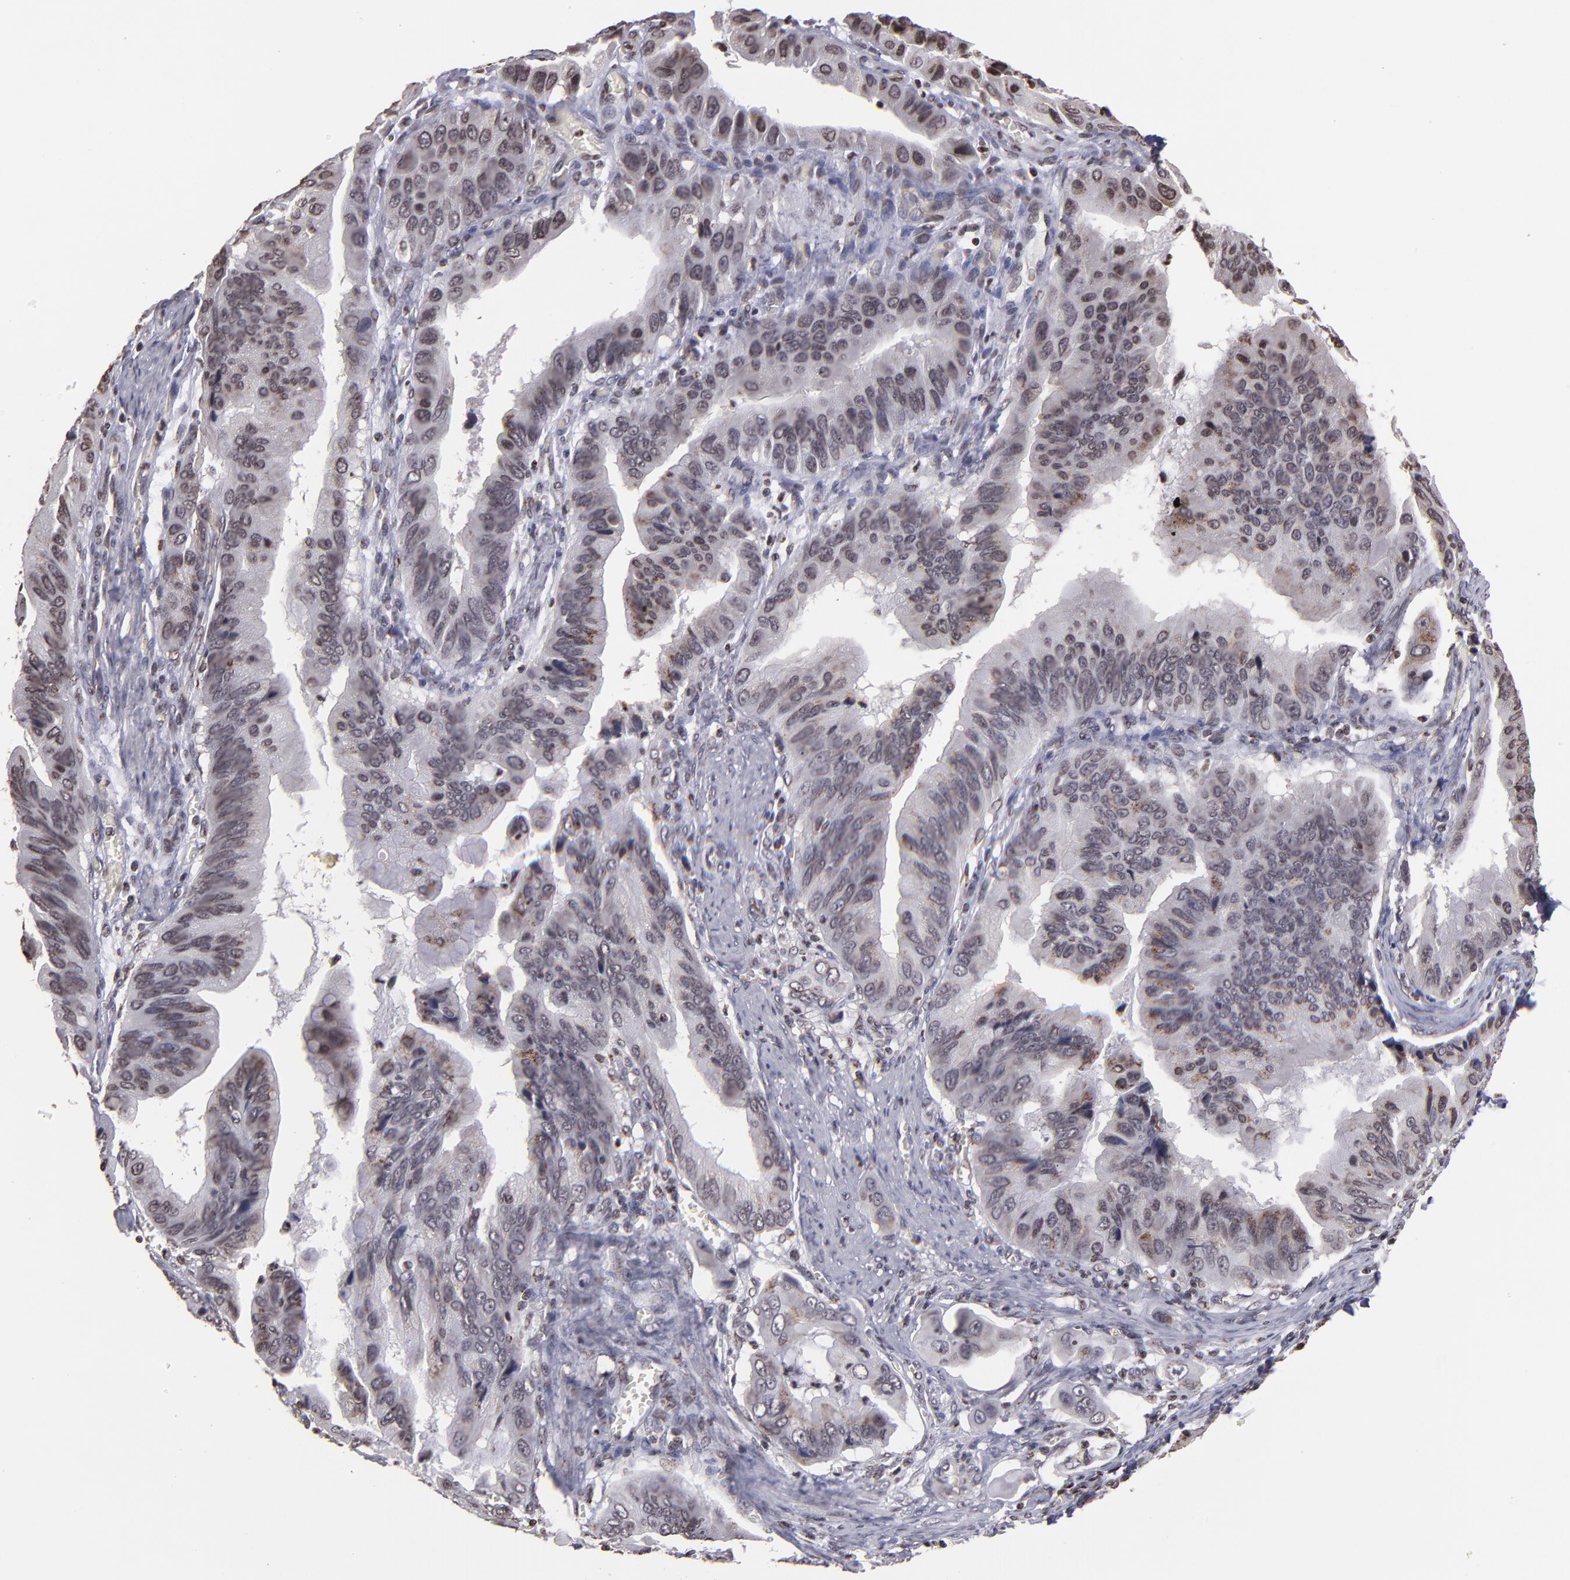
{"staining": {"intensity": "moderate", "quantity": ">75%", "location": "cytoplasmic/membranous,nuclear"}, "tissue": "stomach cancer", "cell_type": "Tumor cells", "image_type": "cancer", "snomed": [{"axis": "morphology", "description": "Adenocarcinoma, NOS"}, {"axis": "topography", "description": "Stomach, upper"}], "caption": "Stomach cancer stained with a brown dye displays moderate cytoplasmic/membranous and nuclear positive staining in about >75% of tumor cells.", "gene": "CSDC2", "patient": {"sex": "male", "age": 80}}